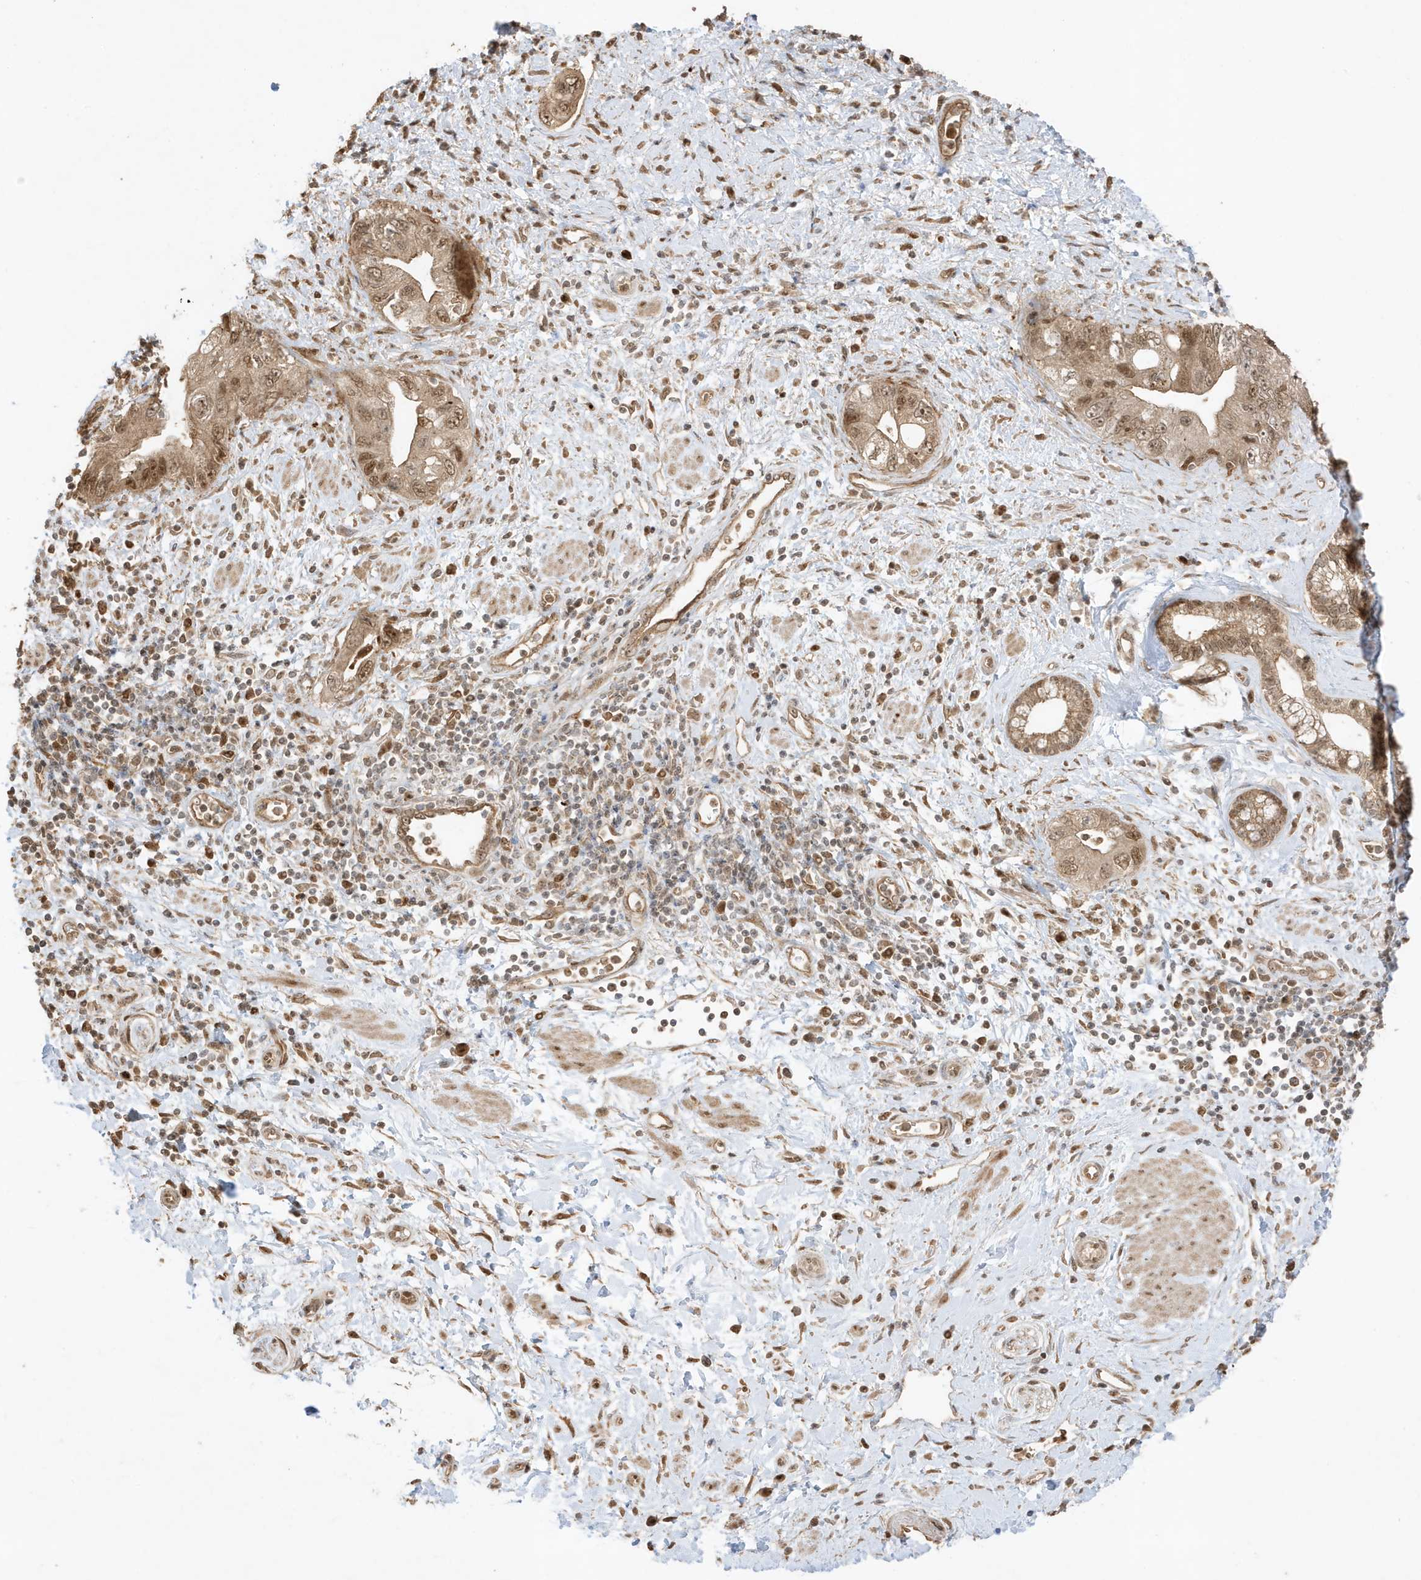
{"staining": {"intensity": "moderate", "quantity": ">75%", "location": "cytoplasmic/membranous,nuclear"}, "tissue": "pancreatic cancer", "cell_type": "Tumor cells", "image_type": "cancer", "snomed": [{"axis": "morphology", "description": "Adenocarcinoma, NOS"}, {"axis": "topography", "description": "Pancreas"}], "caption": "Pancreatic adenocarcinoma tissue exhibits moderate cytoplasmic/membranous and nuclear positivity in about >75% of tumor cells", "gene": "ZBTB41", "patient": {"sex": "female", "age": 73}}